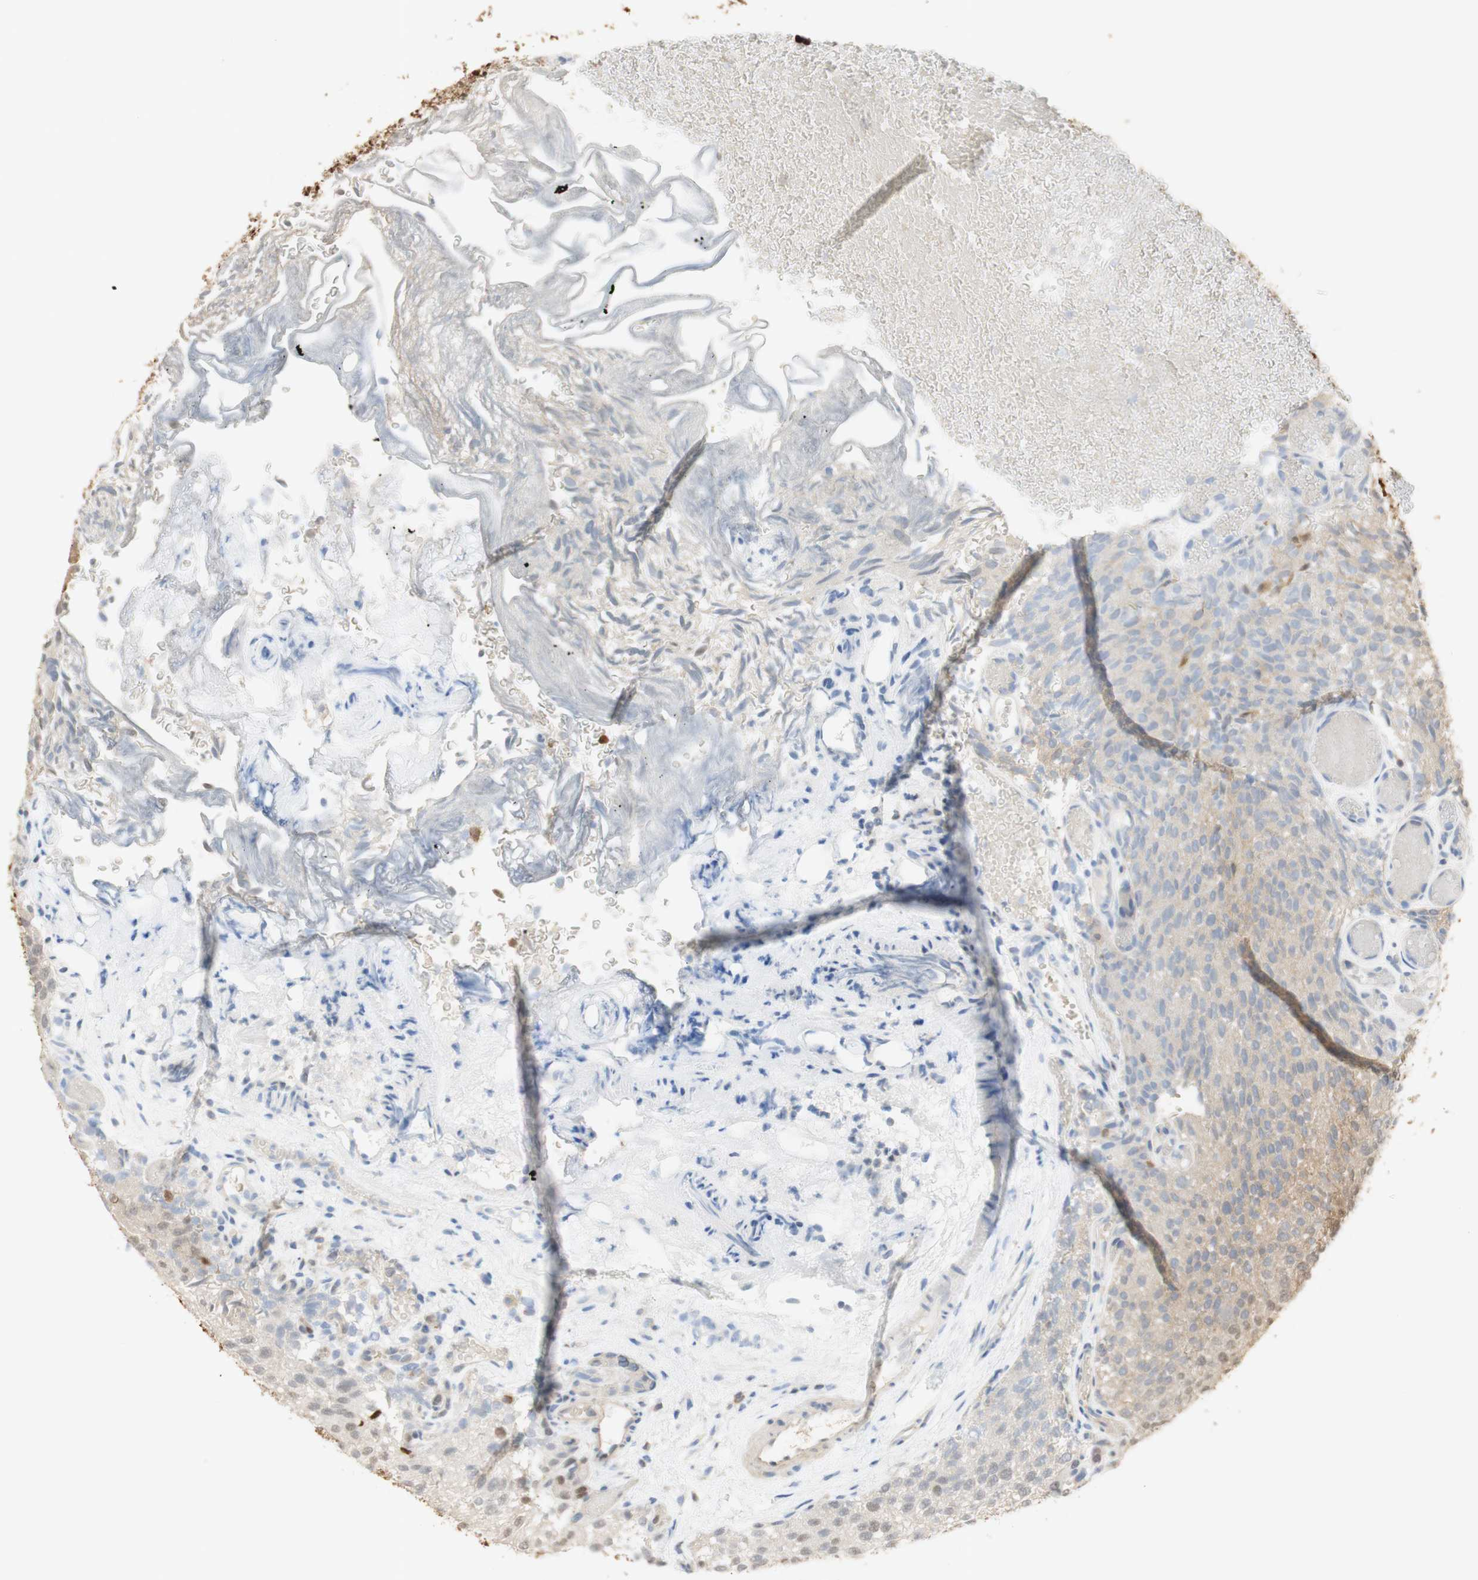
{"staining": {"intensity": "moderate", "quantity": "25%-75%", "location": "cytoplasmic/membranous,nuclear"}, "tissue": "urothelial cancer", "cell_type": "Tumor cells", "image_type": "cancer", "snomed": [{"axis": "morphology", "description": "Urothelial carcinoma, Low grade"}, {"axis": "topography", "description": "Urinary bladder"}], "caption": "A medium amount of moderate cytoplasmic/membranous and nuclear staining is identified in about 25%-75% of tumor cells in urothelial cancer tissue.", "gene": "NAP1L4", "patient": {"sex": "male", "age": 78}}